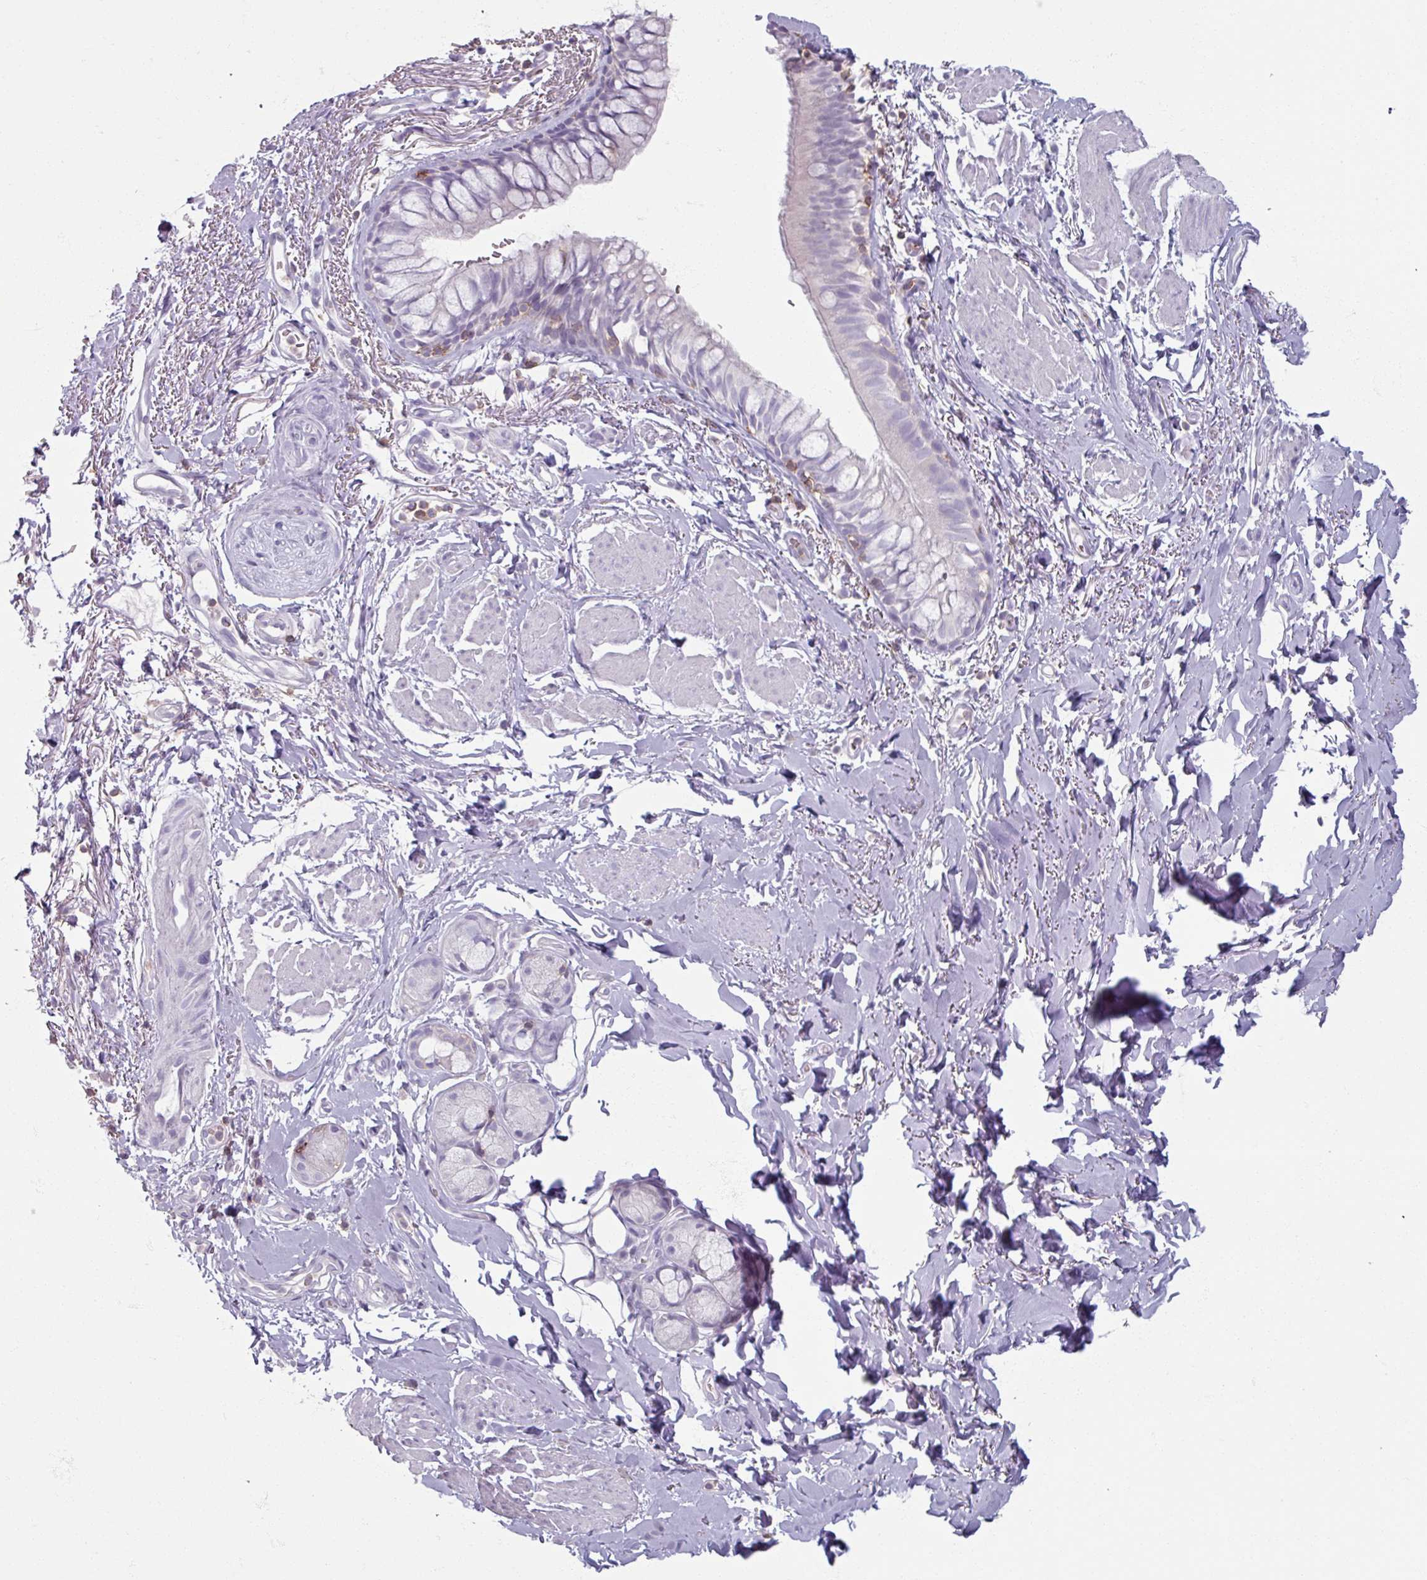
{"staining": {"intensity": "negative", "quantity": "none", "location": "none"}, "tissue": "bronchus", "cell_type": "Respiratory epithelial cells", "image_type": "normal", "snomed": [{"axis": "morphology", "description": "Normal tissue, NOS"}, {"axis": "topography", "description": "Bronchus"}], "caption": "Immunohistochemistry image of normal human bronchus stained for a protein (brown), which shows no expression in respiratory epithelial cells.", "gene": "PTPRC", "patient": {"sex": "male", "age": 67}}